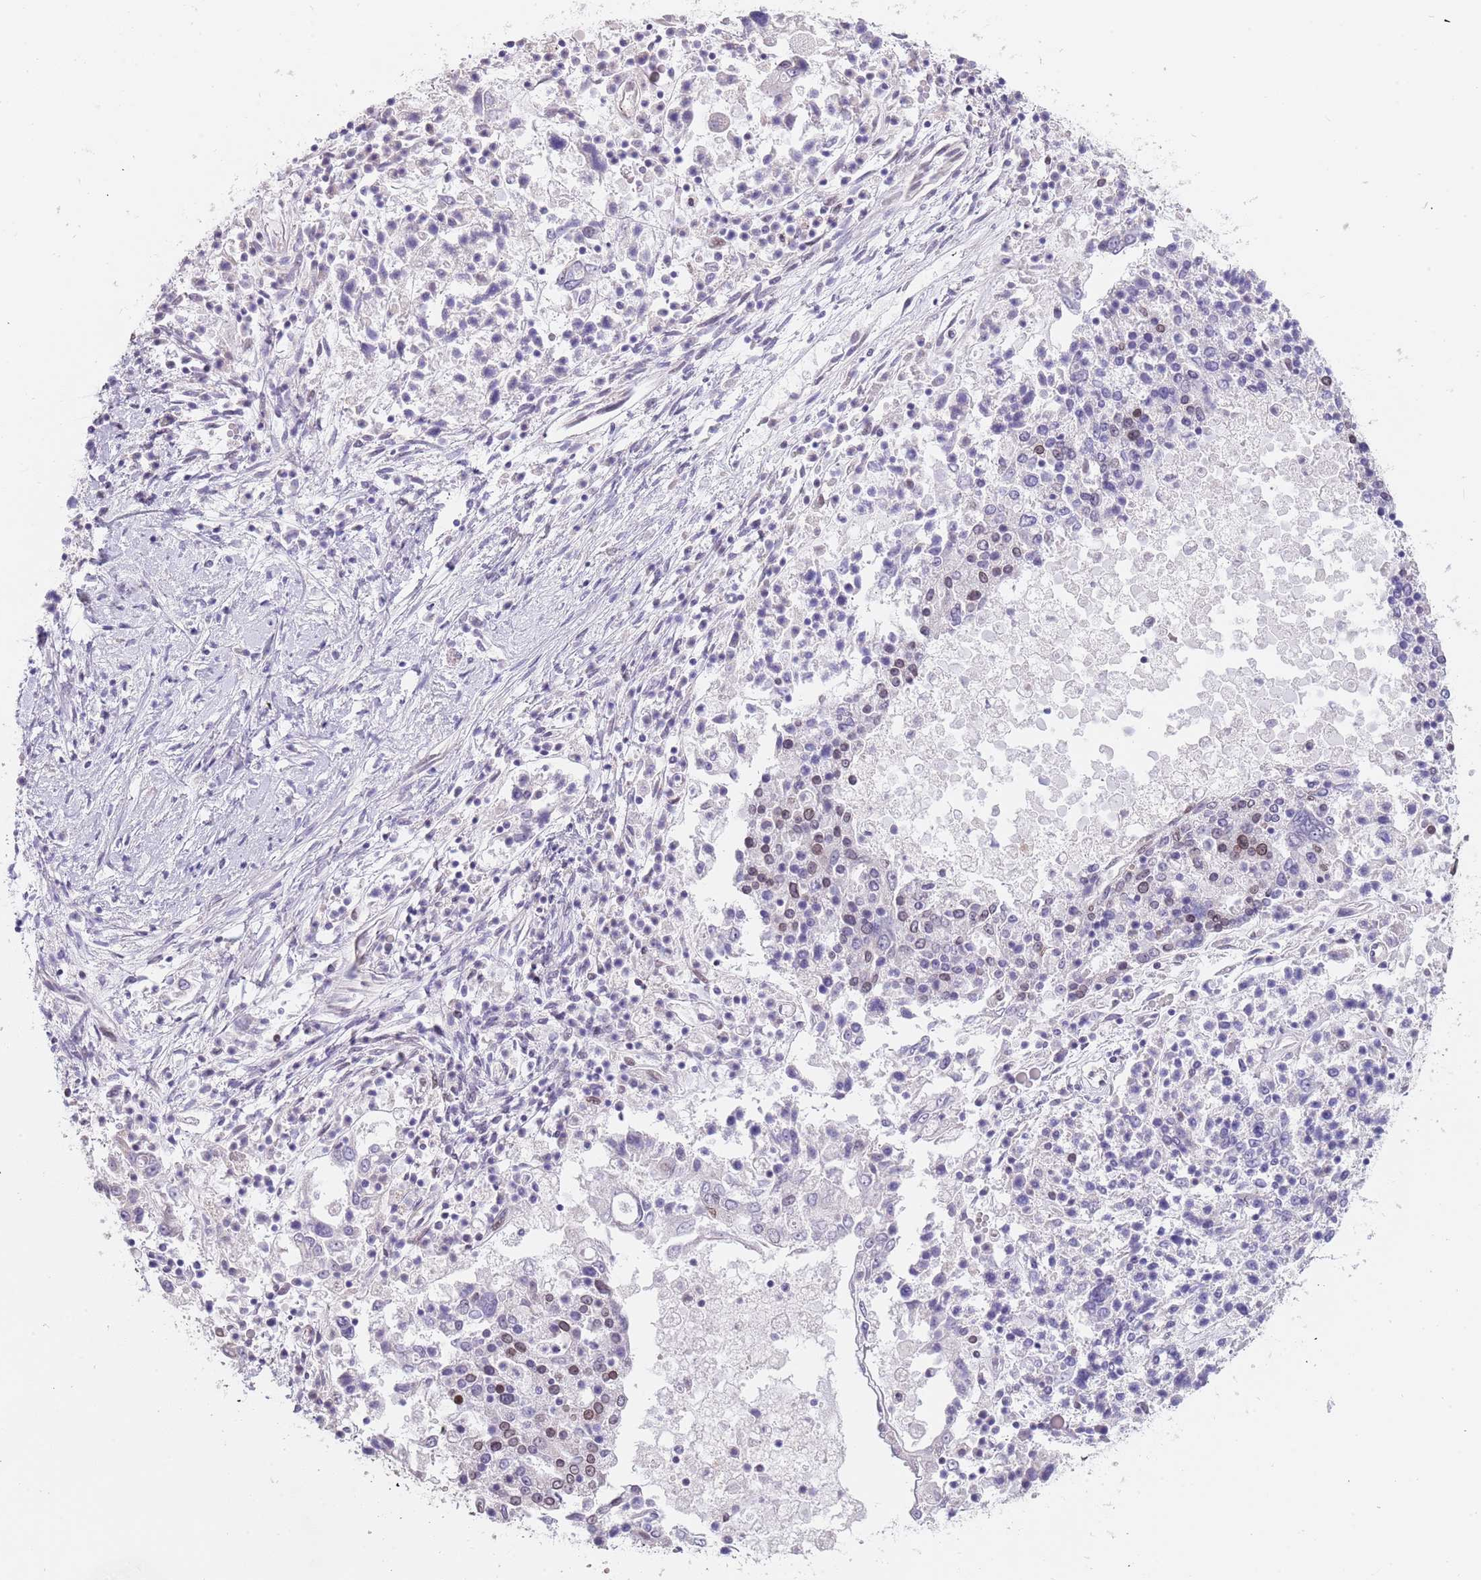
{"staining": {"intensity": "negative", "quantity": "none", "location": "none"}, "tissue": "ovarian cancer", "cell_type": "Tumor cells", "image_type": "cancer", "snomed": [{"axis": "morphology", "description": "Carcinoma, endometroid"}, {"axis": "topography", "description": "Ovary"}], "caption": "Ovarian endometroid carcinoma was stained to show a protein in brown. There is no significant staining in tumor cells.", "gene": "KLHDC2", "patient": {"sex": "female", "age": 62}}